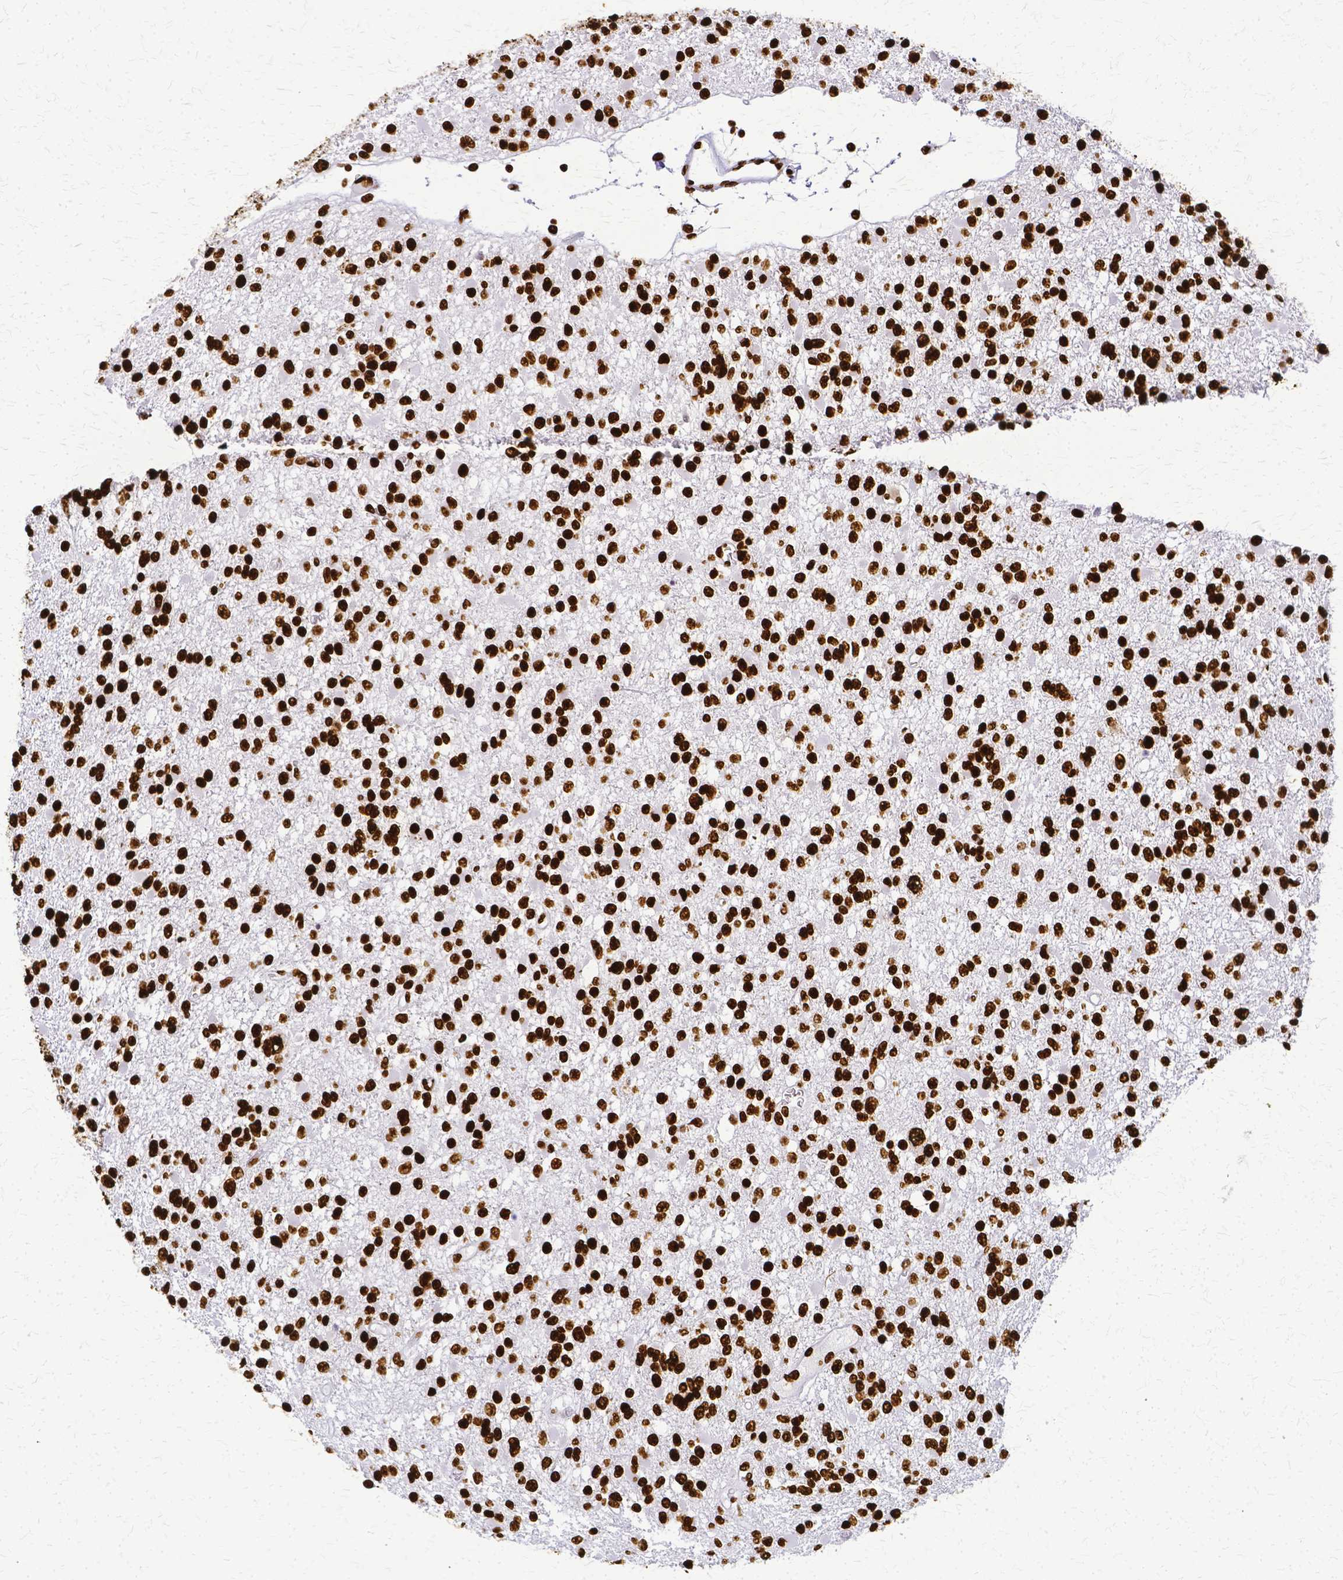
{"staining": {"intensity": "strong", "quantity": ">75%", "location": "nuclear"}, "tissue": "glioma", "cell_type": "Tumor cells", "image_type": "cancer", "snomed": [{"axis": "morphology", "description": "Glioma, malignant, Low grade"}, {"axis": "topography", "description": "Brain"}], "caption": "IHC image of neoplastic tissue: human glioma stained using IHC shows high levels of strong protein expression localized specifically in the nuclear of tumor cells, appearing as a nuclear brown color.", "gene": "SFPQ", "patient": {"sex": "female", "age": 22}}